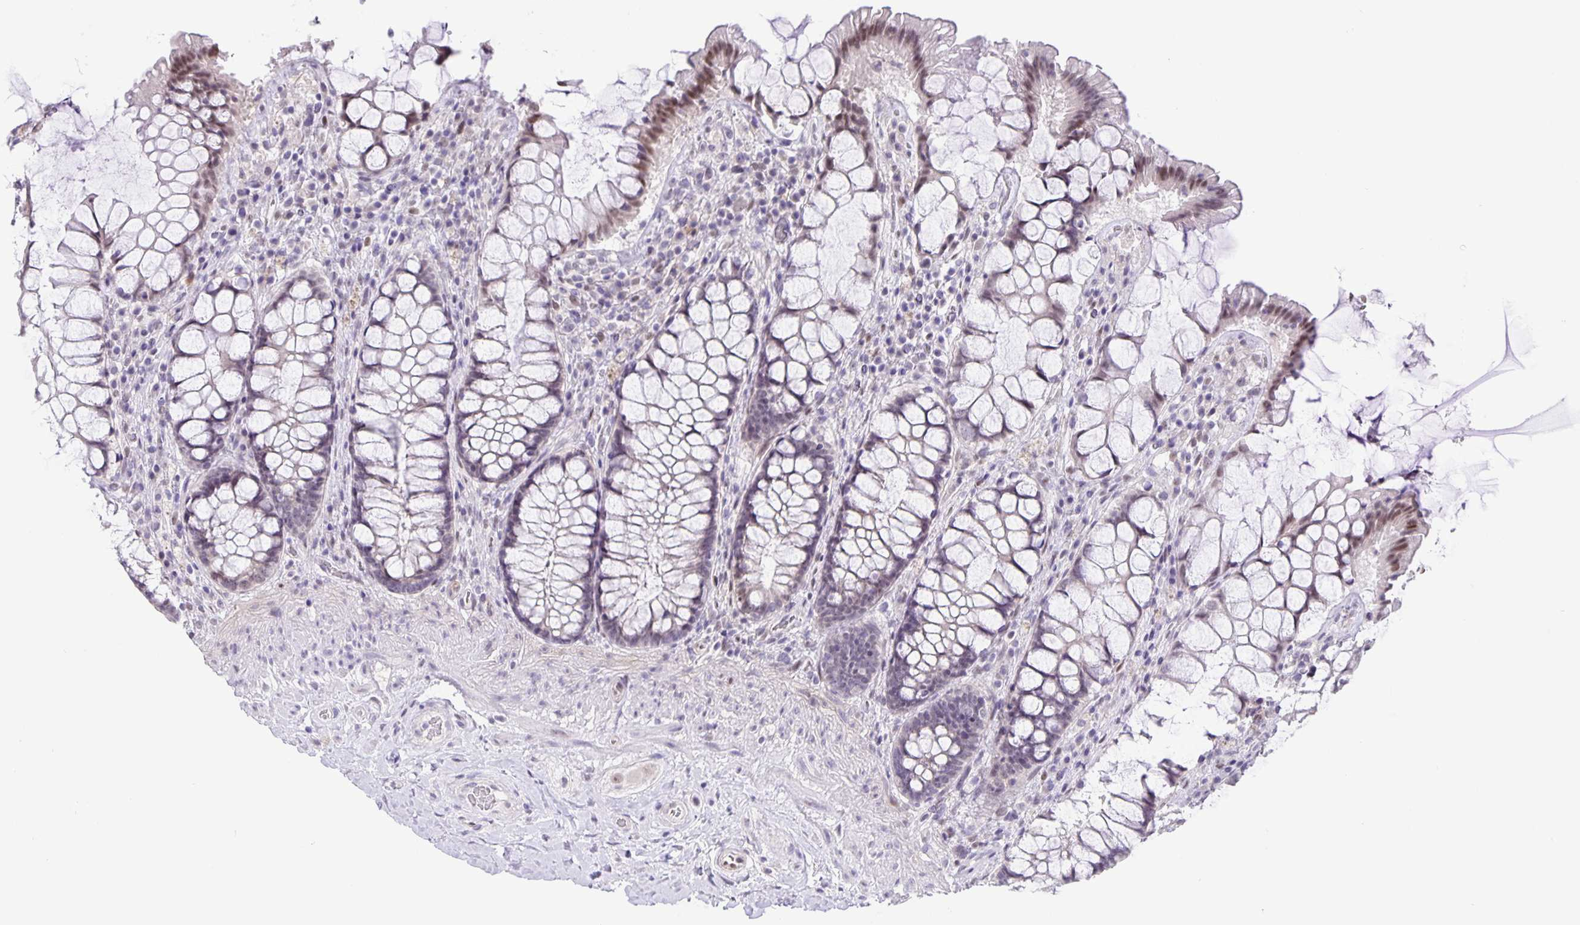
{"staining": {"intensity": "weak", "quantity": "<25%", "location": "nuclear"}, "tissue": "rectum", "cell_type": "Glandular cells", "image_type": "normal", "snomed": [{"axis": "morphology", "description": "Normal tissue, NOS"}, {"axis": "topography", "description": "Rectum"}], "caption": "High power microscopy micrograph of an IHC image of unremarkable rectum, revealing no significant positivity in glandular cells.", "gene": "FOSL2", "patient": {"sex": "female", "age": 58}}